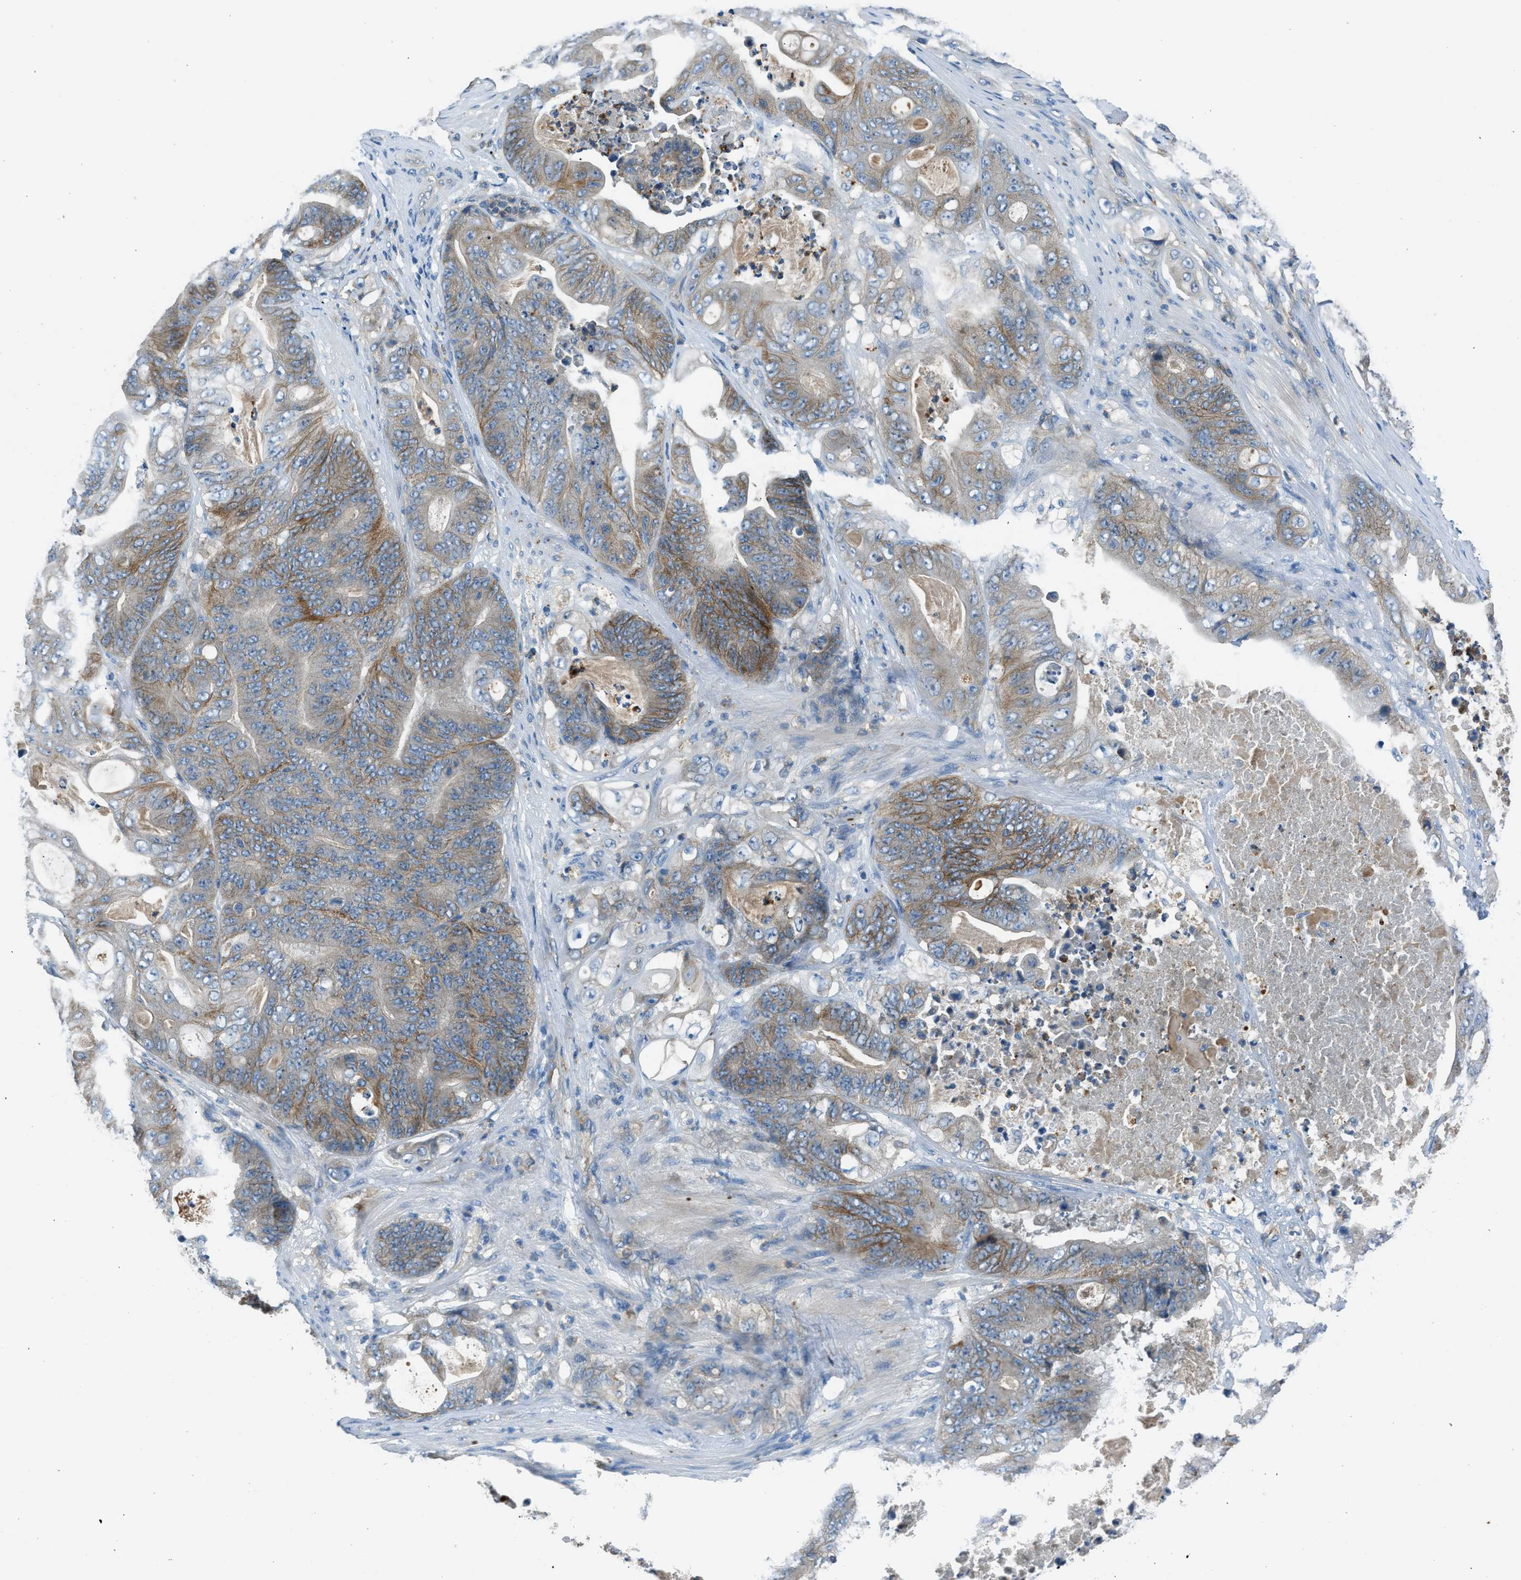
{"staining": {"intensity": "moderate", "quantity": "<25%", "location": "cytoplasmic/membranous"}, "tissue": "stomach cancer", "cell_type": "Tumor cells", "image_type": "cancer", "snomed": [{"axis": "morphology", "description": "Adenocarcinoma, NOS"}, {"axis": "topography", "description": "Stomach"}], "caption": "Stomach cancer (adenocarcinoma) stained with a brown dye displays moderate cytoplasmic/membranous positive staining in approximately <25% of tumor cells.", "gene": "BMP1", "patient": {"sex": "female", "age": 73}}